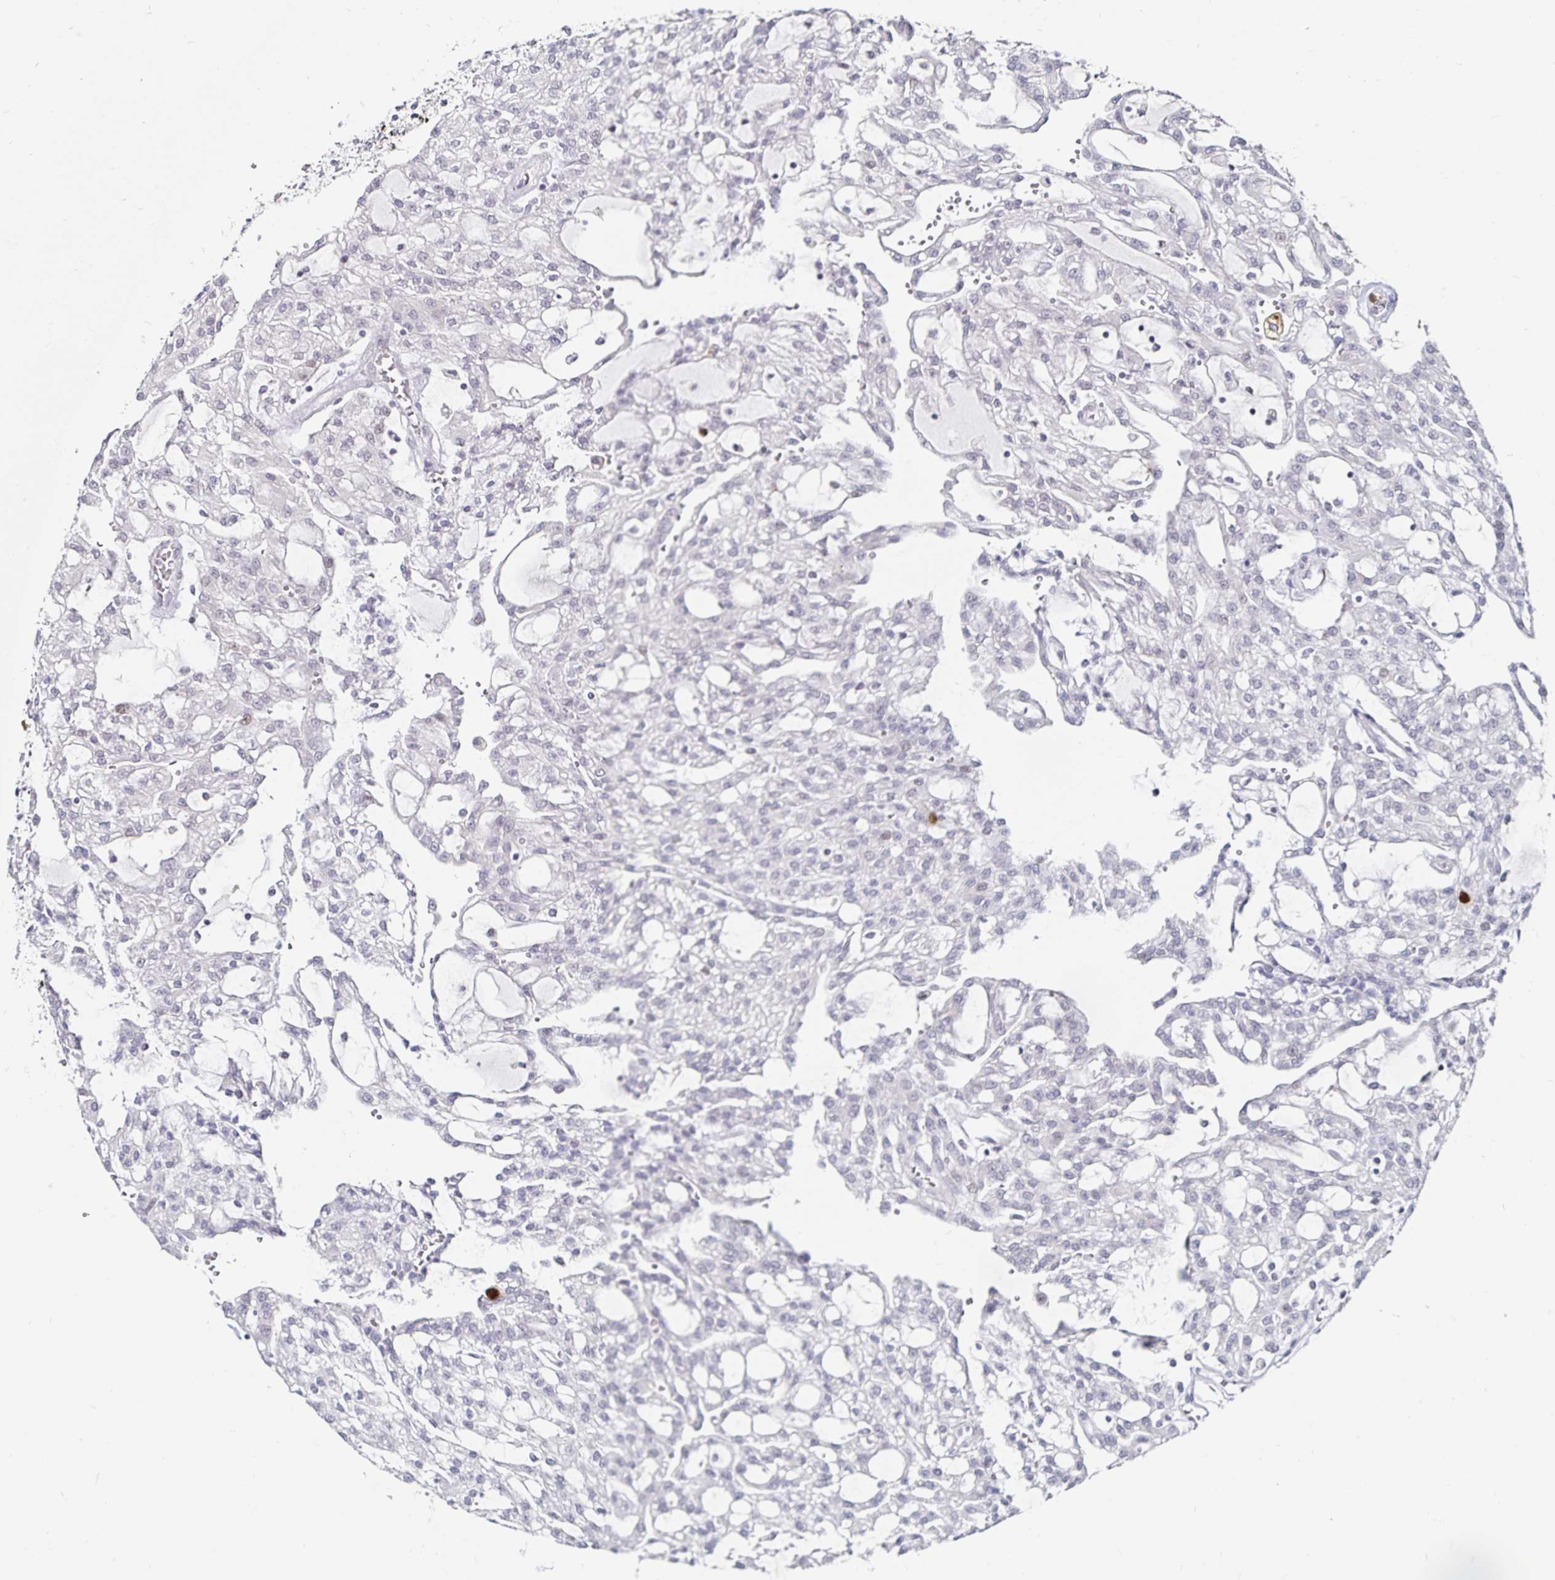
{"staining": {"intensity": "negative", "quantity": "none", "location": "none"}, "tissue": "renal cancer", "cell_type": "Tumor cells", "image_type": "cancer", "snomed": [{"axis": "morphology", "description": "Adenocarcinoma, NOS"}, {"axis": "topography", "description": "Kidney"}], "caption": "Histopathology image shows no protein staining in tumor cells of renal adenocarcinoma tissue.", "gene": "ANLN", "patient": {"sex": "male", "age": 63}}